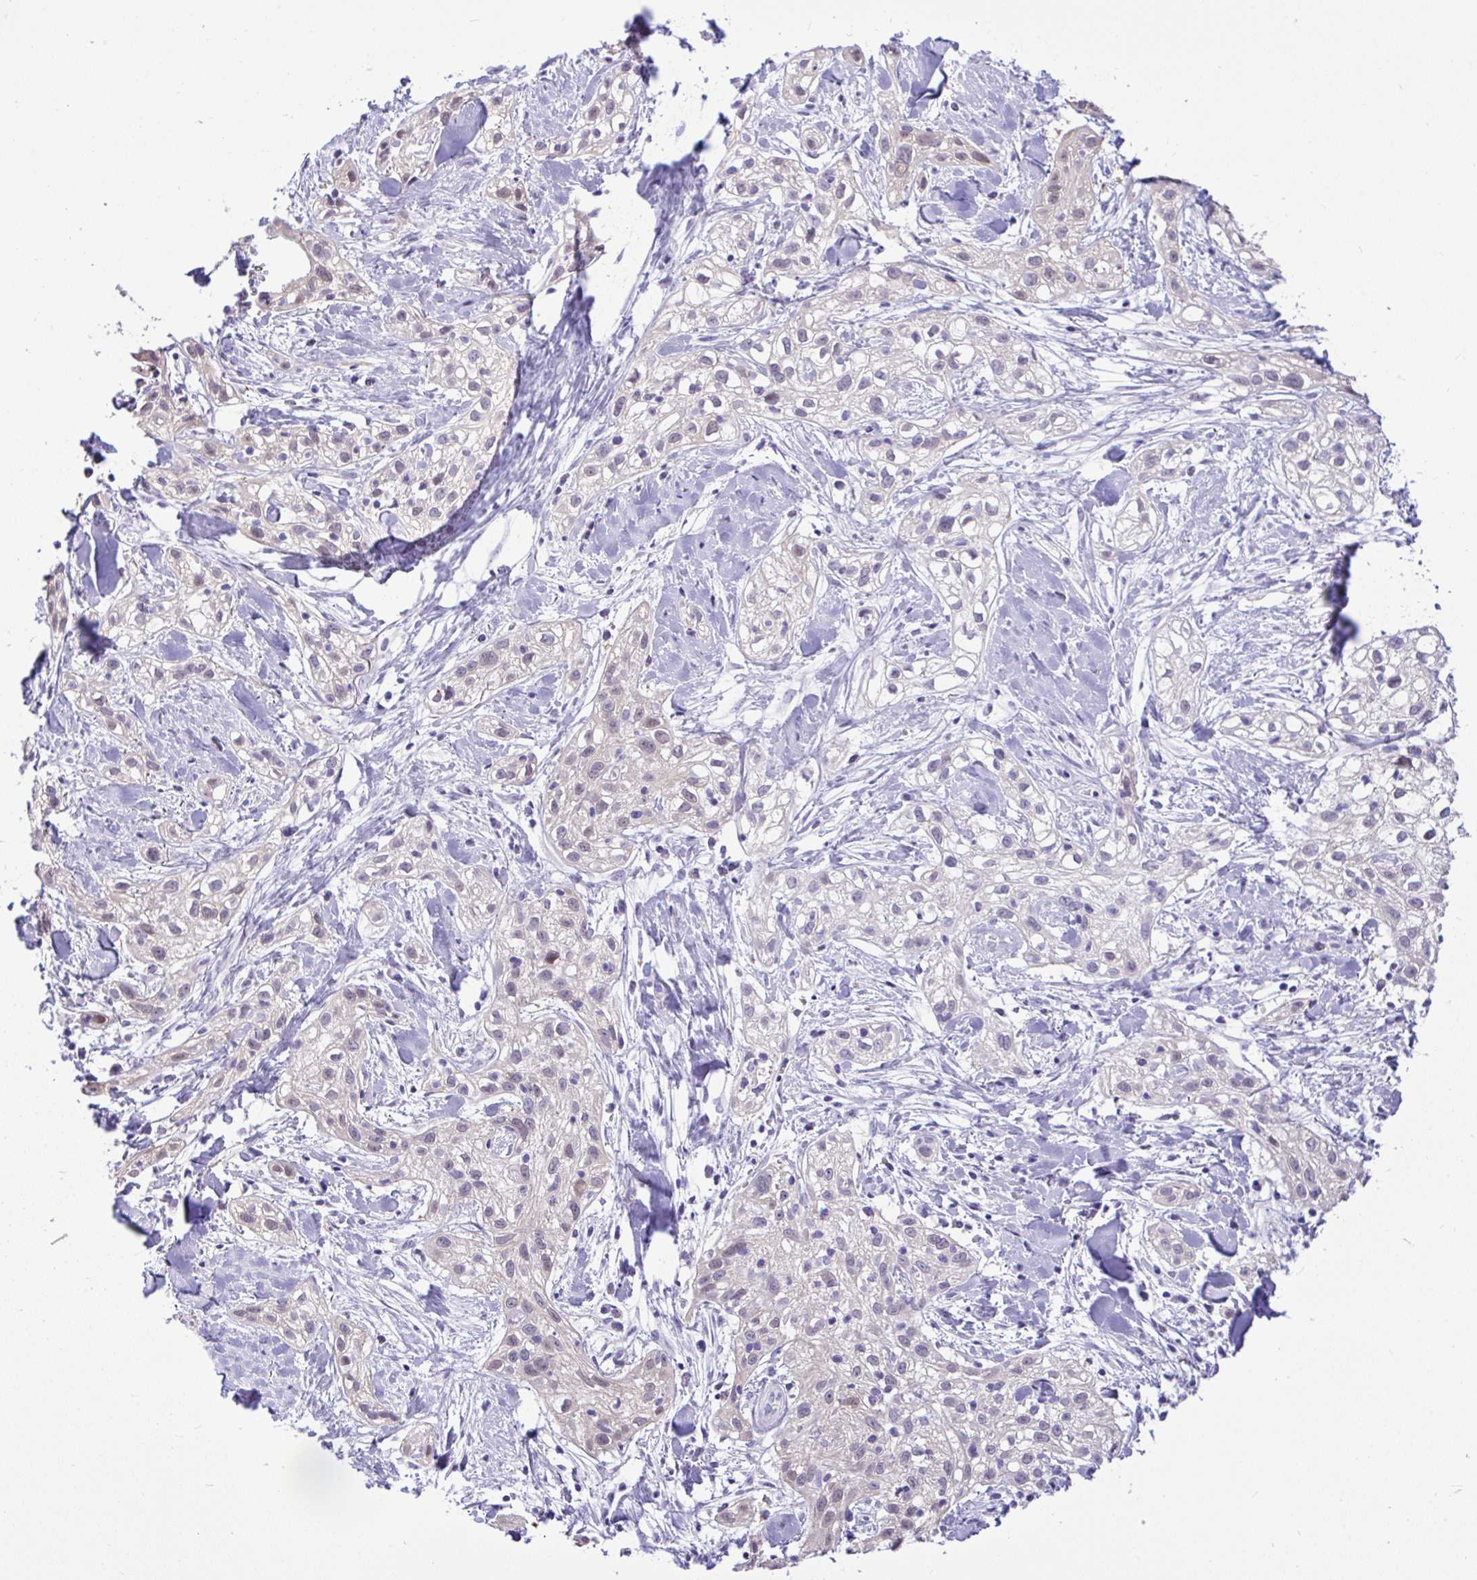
{"staining": {"intensity": "negative", "quantity": "none", "location": "none"}, "tissue": "skin cancer", "cell_type": "Tumor cells", "image_type": "cancer", "snomed": [{"axis": "morphology", "description": "Squamous cell carcinoma, NOS"}, {"axis": "topography", "description": "Skin"}], "caption": "Squamous cell carcinoma (skin) stained for a protein using immunohistochemistry exhibits no staining tumor cells.", "gene": "ZNF485", "patient": {"sex": "male", "age": 82}}